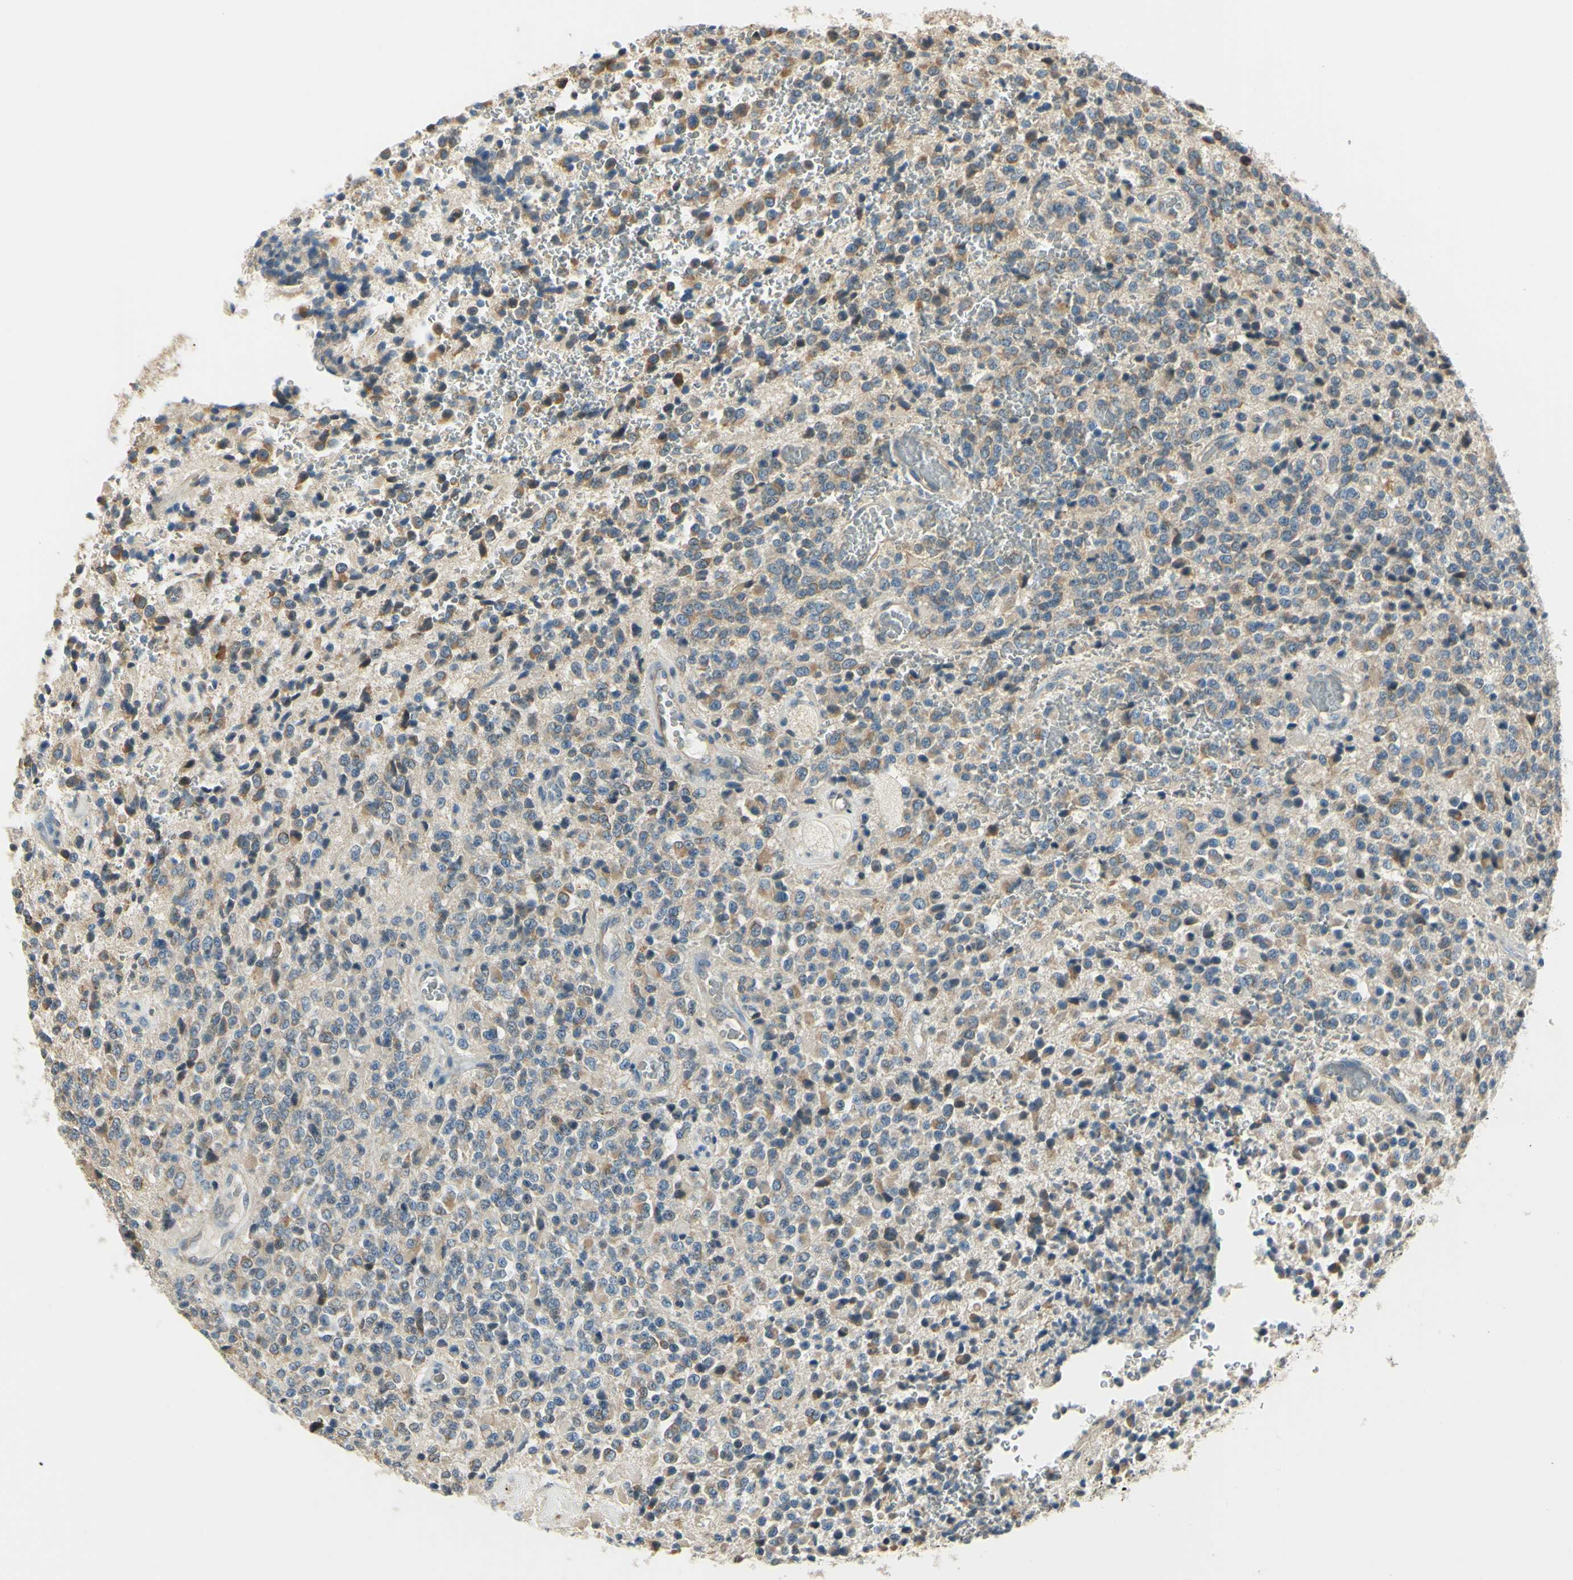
{"staining": {"intensity": "weak", "quantity": ">75%", "location": "cytoplasmic/membranous"}, "tissue": "glioma", "cell_type": "Tumor cells", "image_type": "cancer", "snomed": [{"axis": "morphology", "description": "Glioma, malignant, High grade"}, {"axis": "topography", "description": "pancreas cauda"}], "caption": "Immunohistochemistry (IHC) micrograph of neoplastic tissue: high-grade glioma (malignant) stained using IHC displays low levels of weak protein expression localized specifically in the cytoplasmic/membranous of tumor cells, appearing as a cytoplasmic/membranous brown color.", "gene": "IGDCC4", "patient": {"sex": "male", "age": 60}}